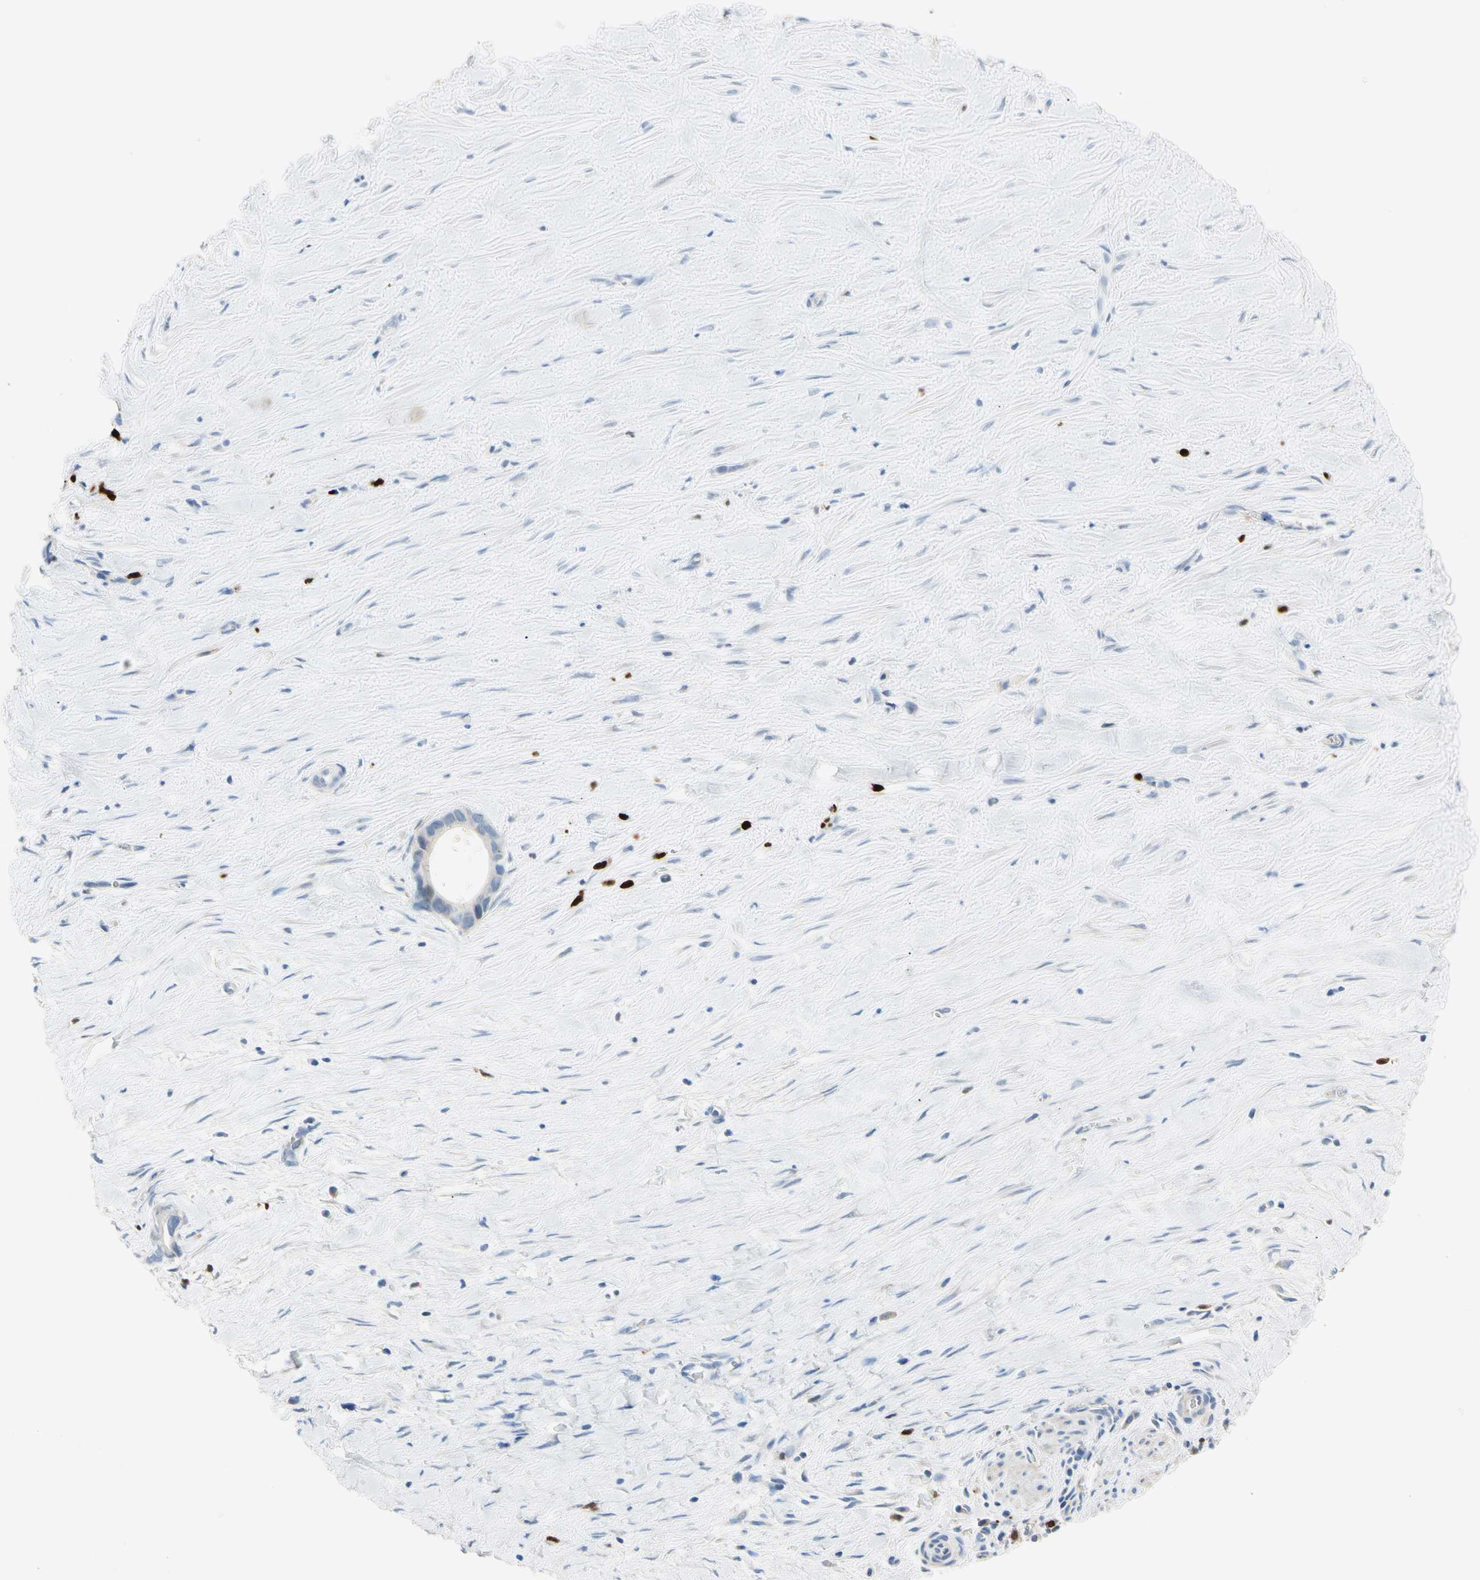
{"staining": {"intensity": "negative", "quantity": "none", "location": "none"}, "tissue": "liver cancer", "cell_type": "Tumor cells", "image_type": "cancer", "snomed": [{"axis": "morphology", "description": "Cholangiocarcinoma"}, {"axis": "topography", "description": "Liver"}], "caption": "An image of cholangiocarcinoma (liver) stained for a protein reveals no brown staining in tumor cells. (Immunohistochemistry (ihc), brightfield microscopy, high magnification).", "gene": "TRAF5", "patient": {"sex": "female", "age": 55}}